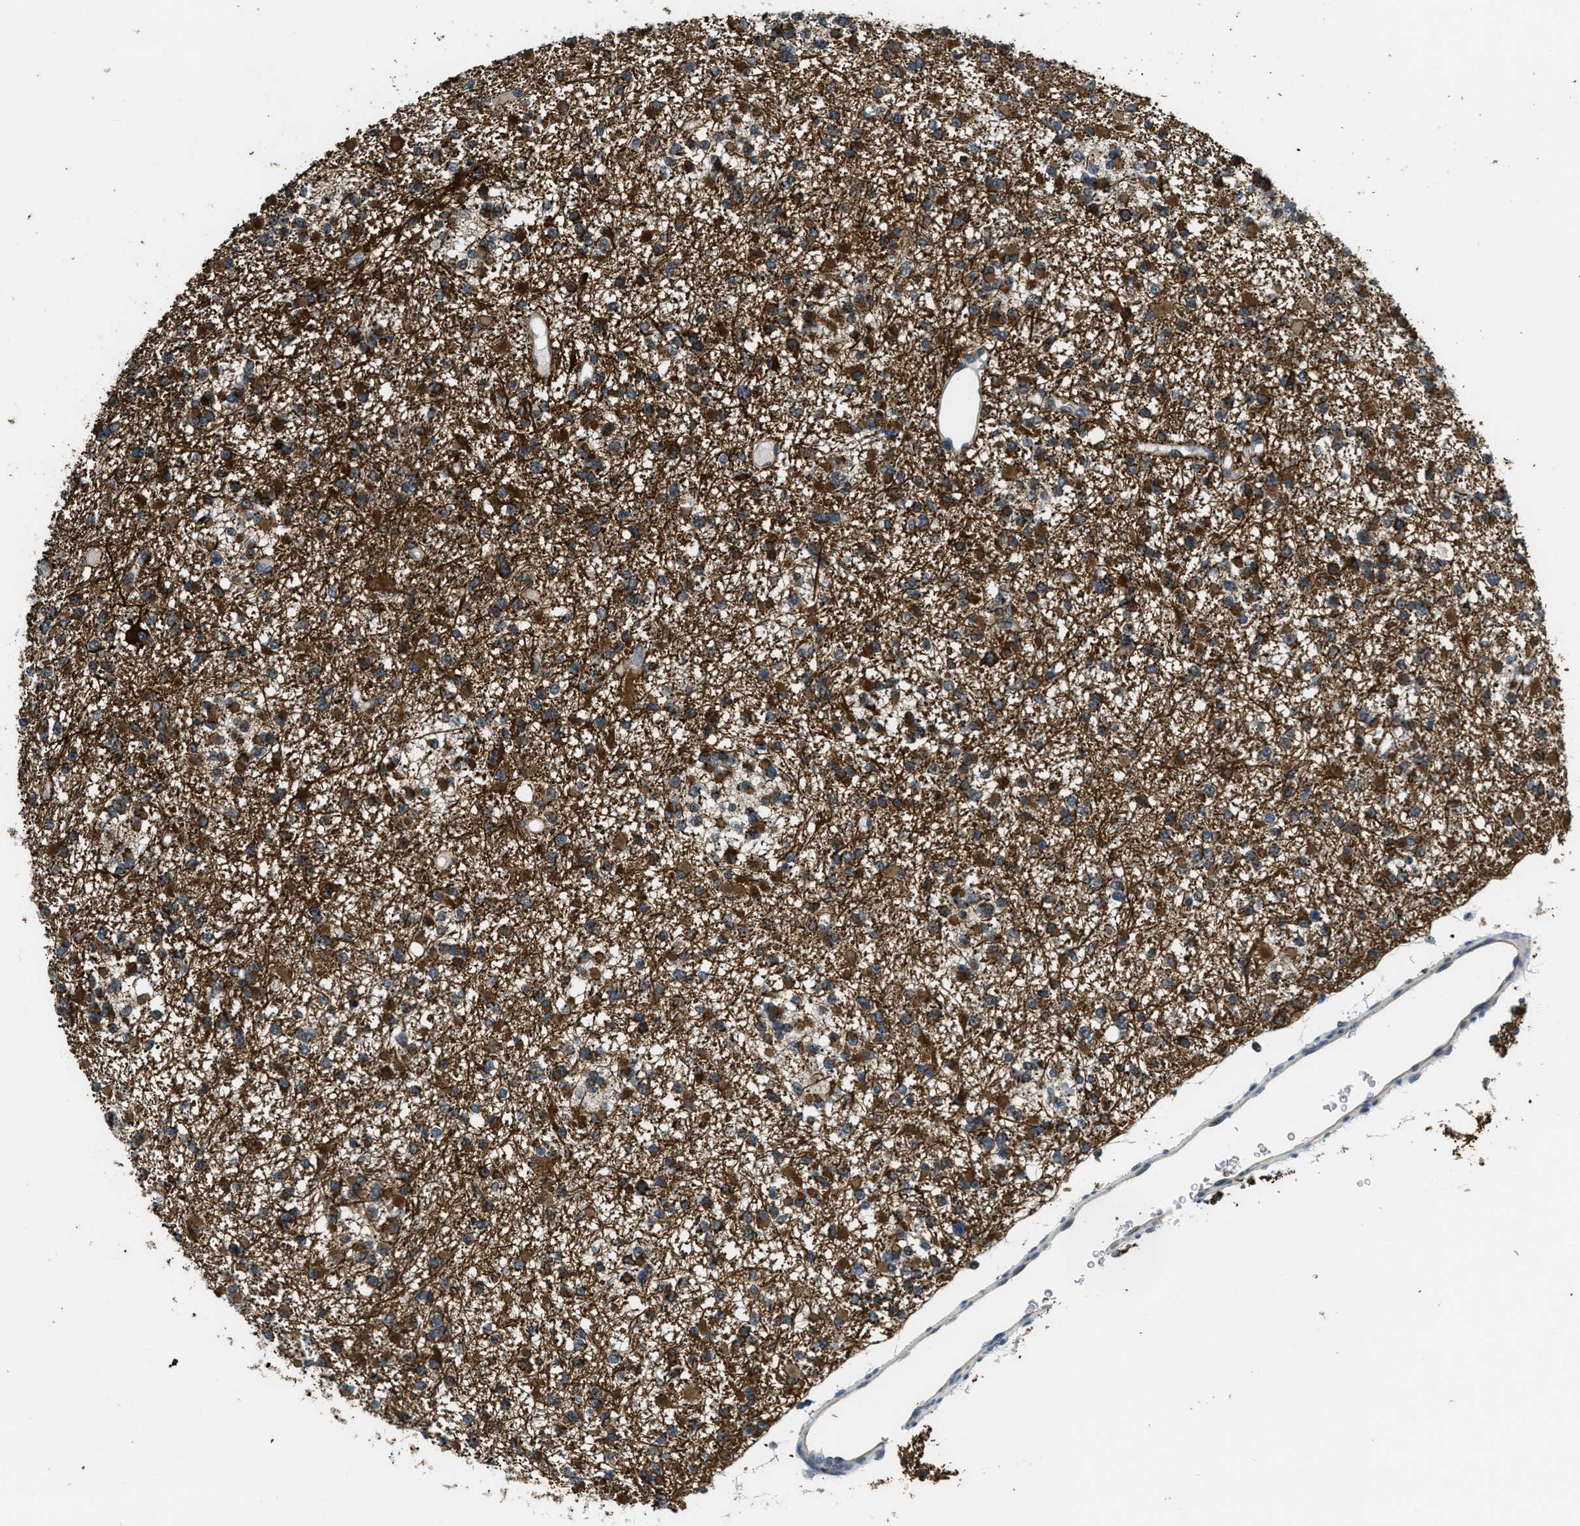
{"staining": {"intensity": "strong", "quantity": ">75%", "location": "cytoplasmic/membranous"}, "tissue": "glioma", "cell_type": "Tumor cells", "image_type": "cancer", "snomed": [{"axis": "morphology", "description": "Glioma, malignant, Low grade"}, {"axis": "topography", "description": "Brain"}], "caption": "Low-grade glioma (malignant) was stained to show a protein in brown. There is high levels of strong cytoplasmic/membranous staining in about >75% of tumor cells. The staining is performed using DAB brown chromogen to label protein expression. The nuclei are counter-stained blue using hematoxylin.", "gene": "NAT1", "patient": {"sex": "female", "age": 22}}